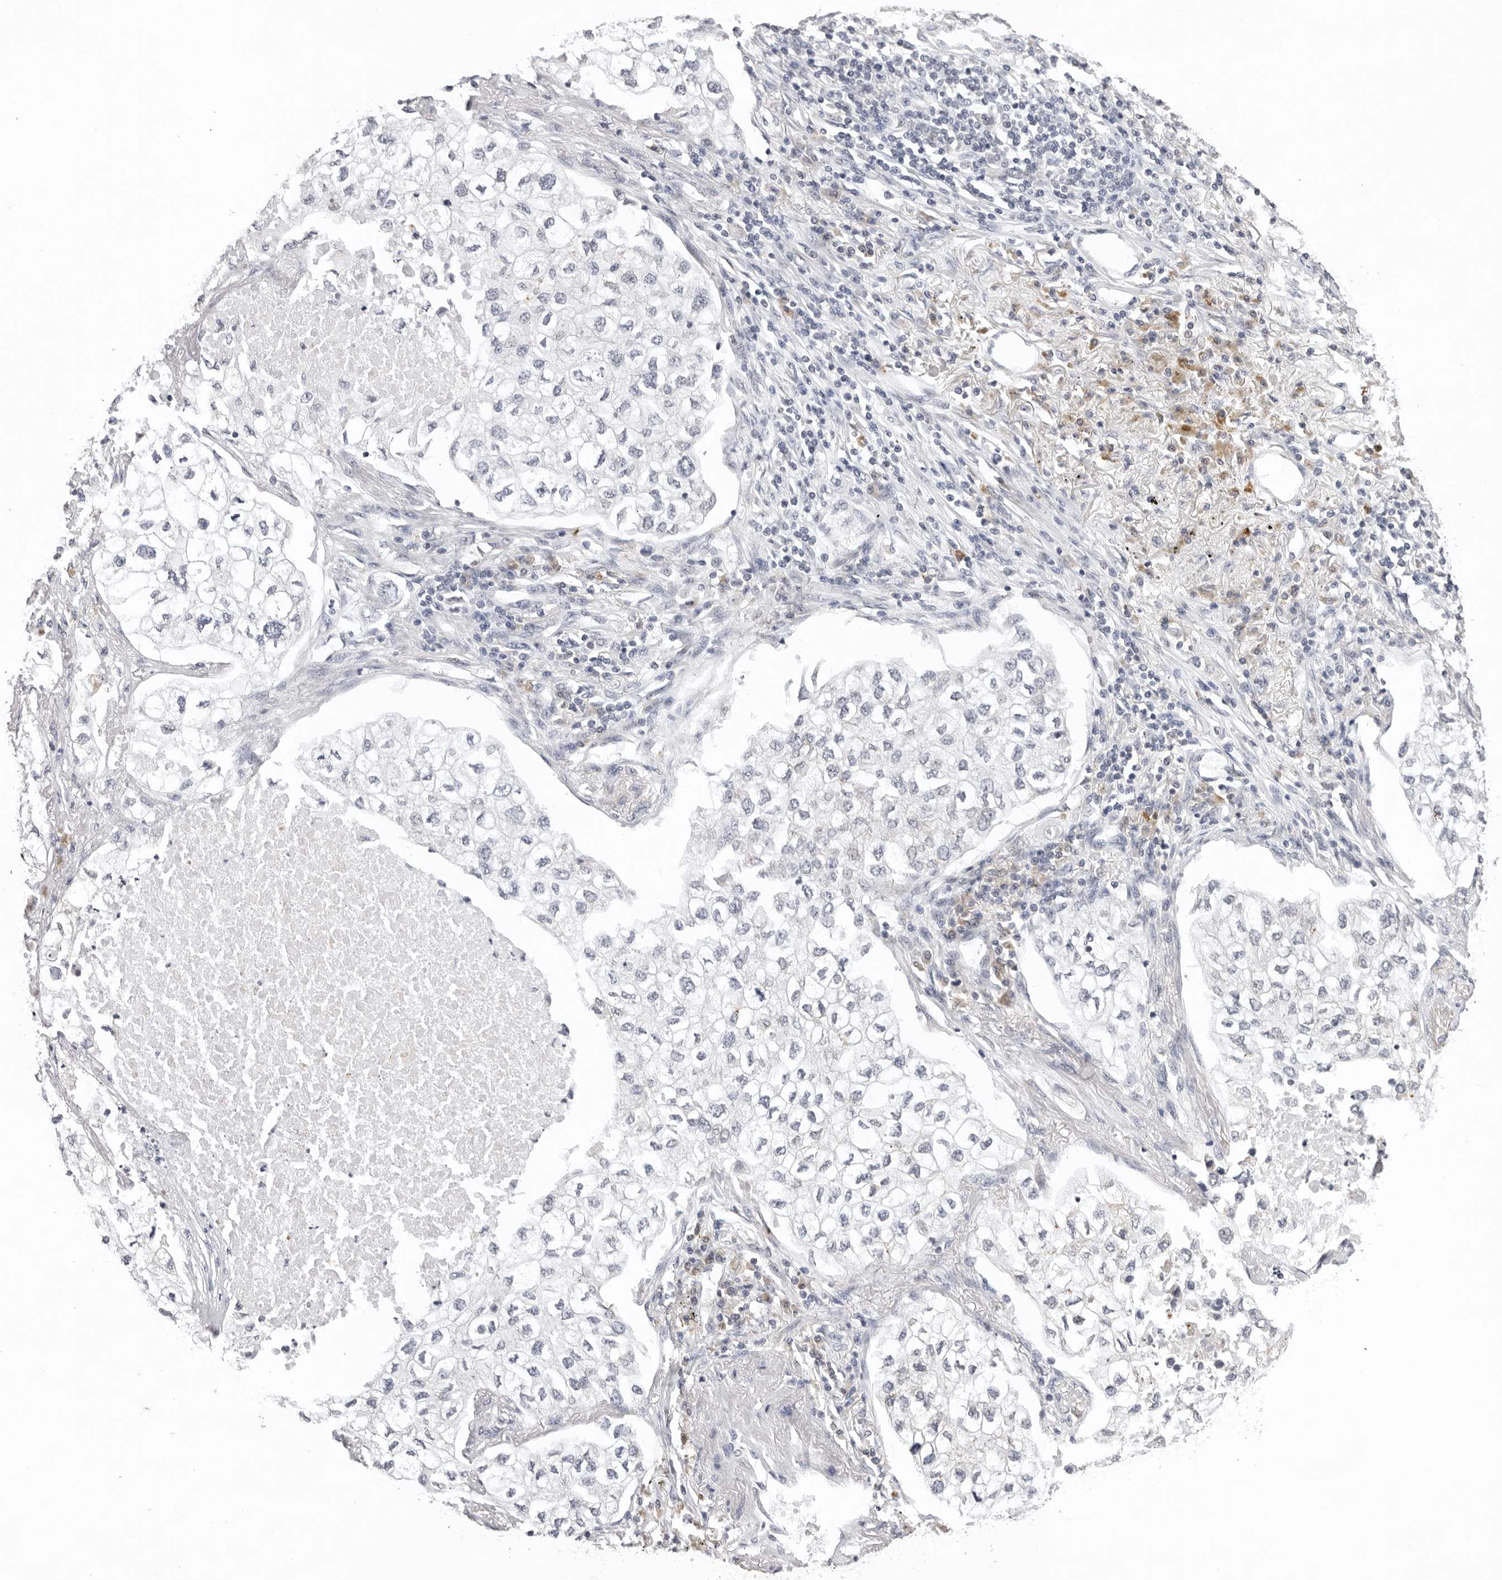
{"staining": {"intensity": "negative", "quantity": "none", "location": "none"}, "tissue": "lung cancer", "cell_type": "Tumor cells", "image_type": "cancer", "snomed": [{"axis": "morphology", "description": "Adenocarcinoma, NOS"}, {"axis": "topography", "description": "Lung"}], "caption": "Tumor cells are negative for brown protein staining in lung cancer (adenocarcinoma).", "gene": "IL17RA", "patient": {"sex": "male", "age": 63}}